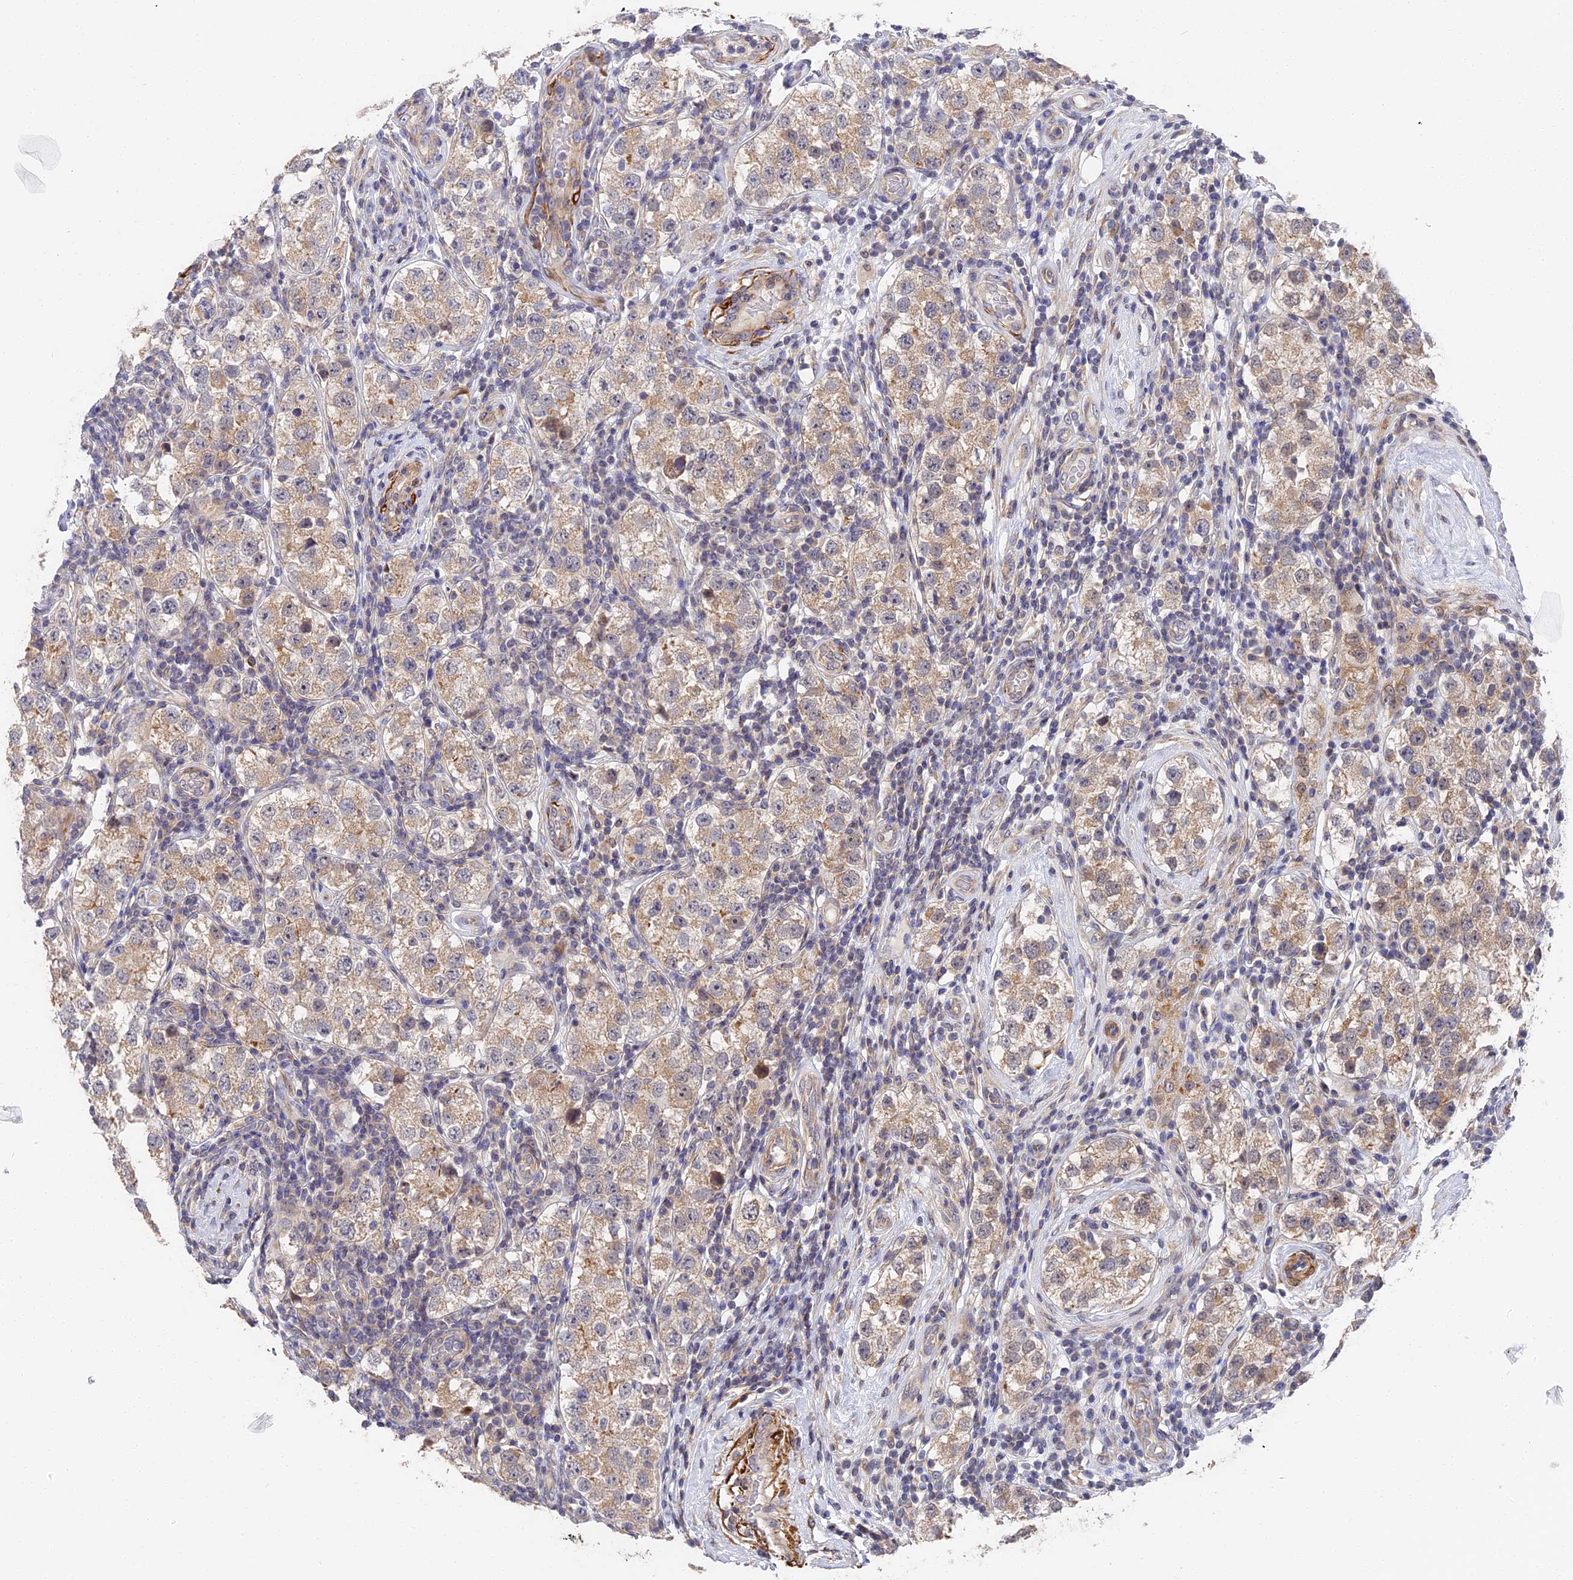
{"staining": {"intensity": "weak", "quantity": ">75%", "location": "cytoplasmic/membranous"}, "tissue": "testis cancer", "cell_type": "Tumor cells", "image_type": "cancer", "snomed": [{"axis": "morphology", "description": "Seminoma, NOS"}, {"axis": "topography", "description": "Testis"}], "caption": "Protein expression analysis of testis seminoma reveals weak cytoplasmic/membranous positivity in approximately >75% of tumor cells. Nuclei are stained in blue.", "gene": "CCDC113", "patient": {"sex": "male", "age": 34}}